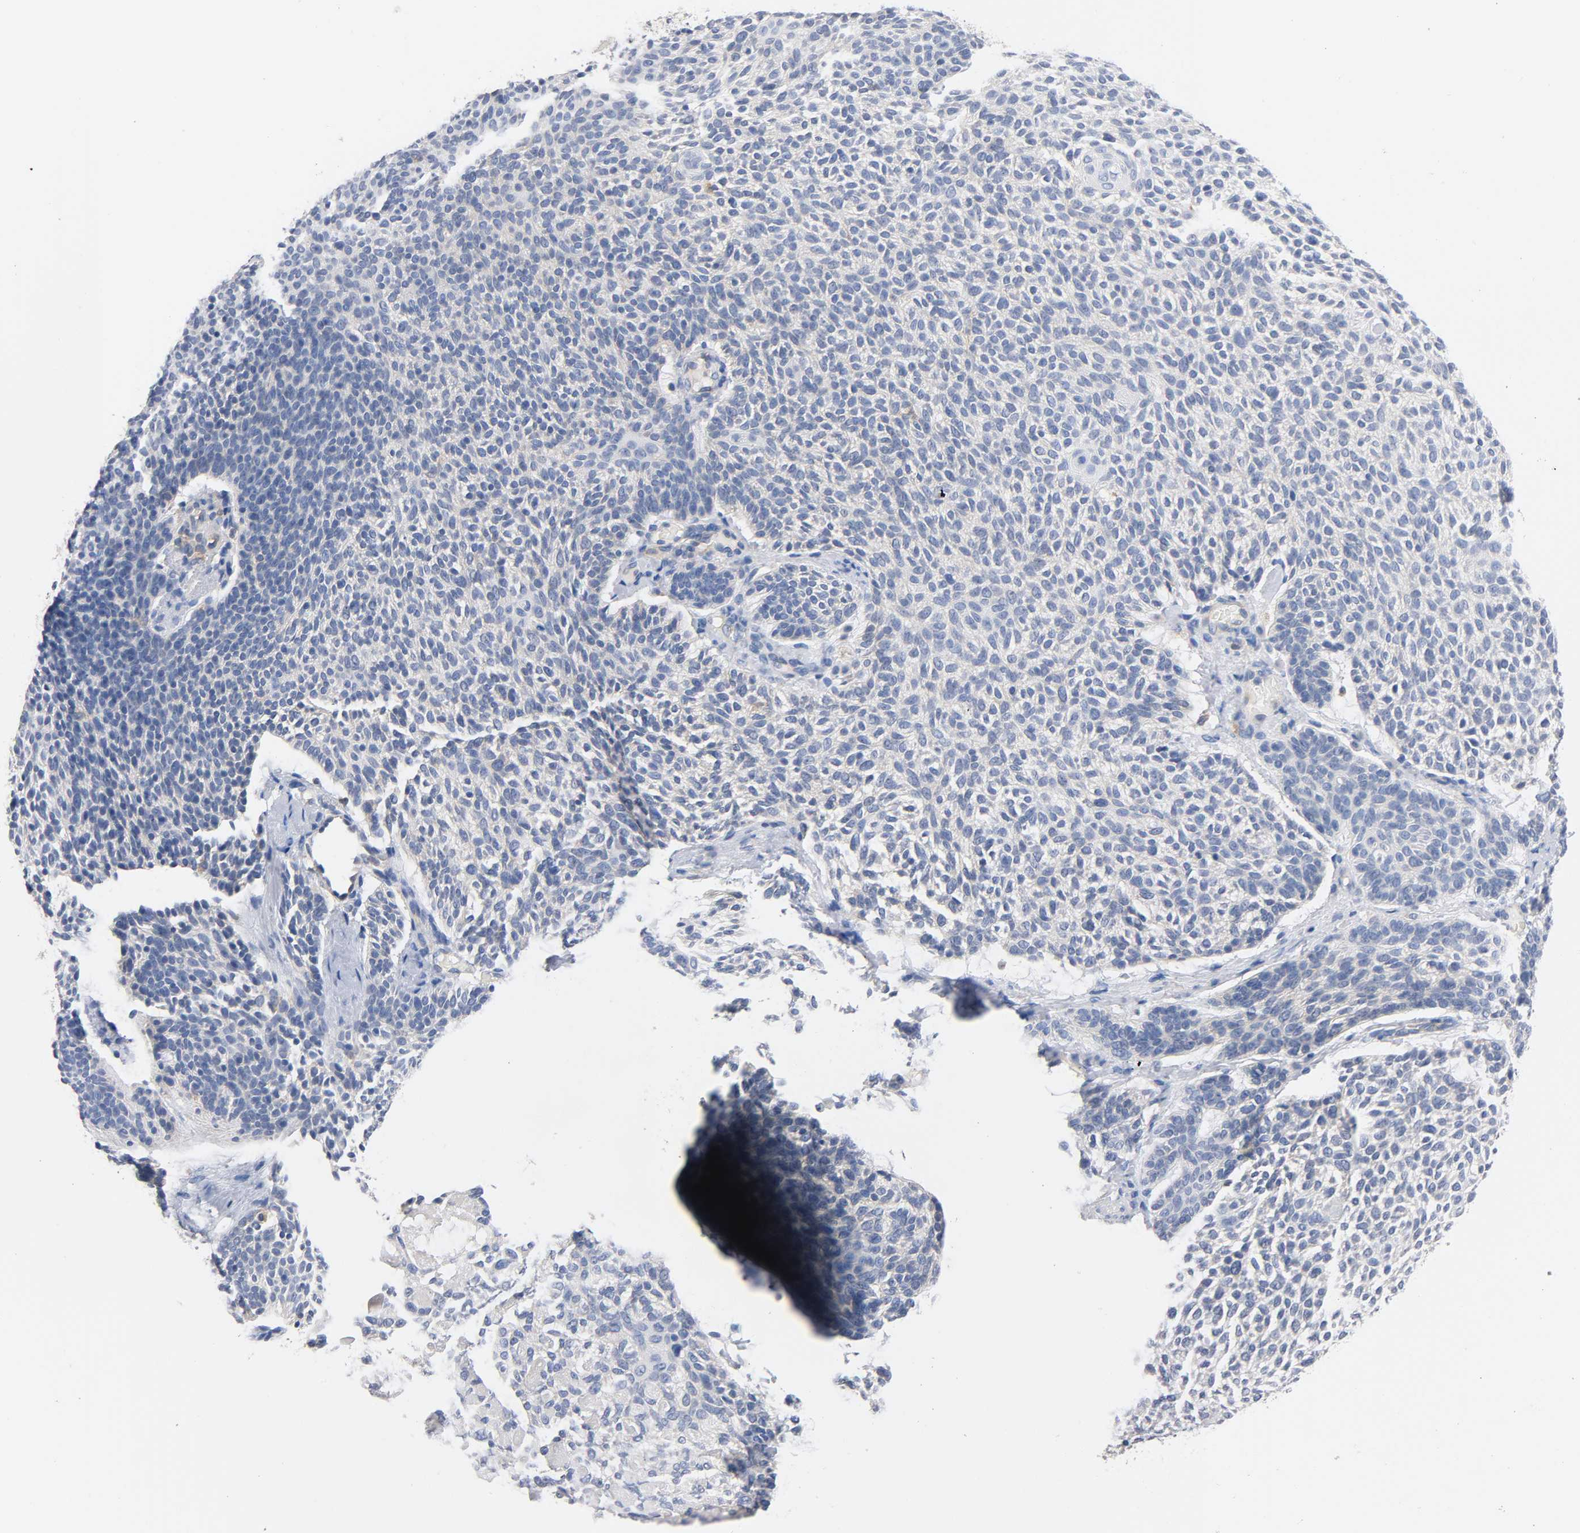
{"staining": {"intensity": "negative", "quantity": "none", "location": "none"}, "tissue": "skin cancer", "cell_type": "Tumor cells", "image_type": "cancer", "snomed": [{"axis": "morphology", "description": "Normal tissue, NOS"}, {"axis": "morphology", "description": "Basal cell carcinoma"}, {"axis": "topography", "description": "Skin"}], "caption": "This is an immunohistochemistry histopathology image of skin cancer. There is no positivity in tumor cells.", "gene": "MALT1", "patient": {"sex": "female", "age": 70}}